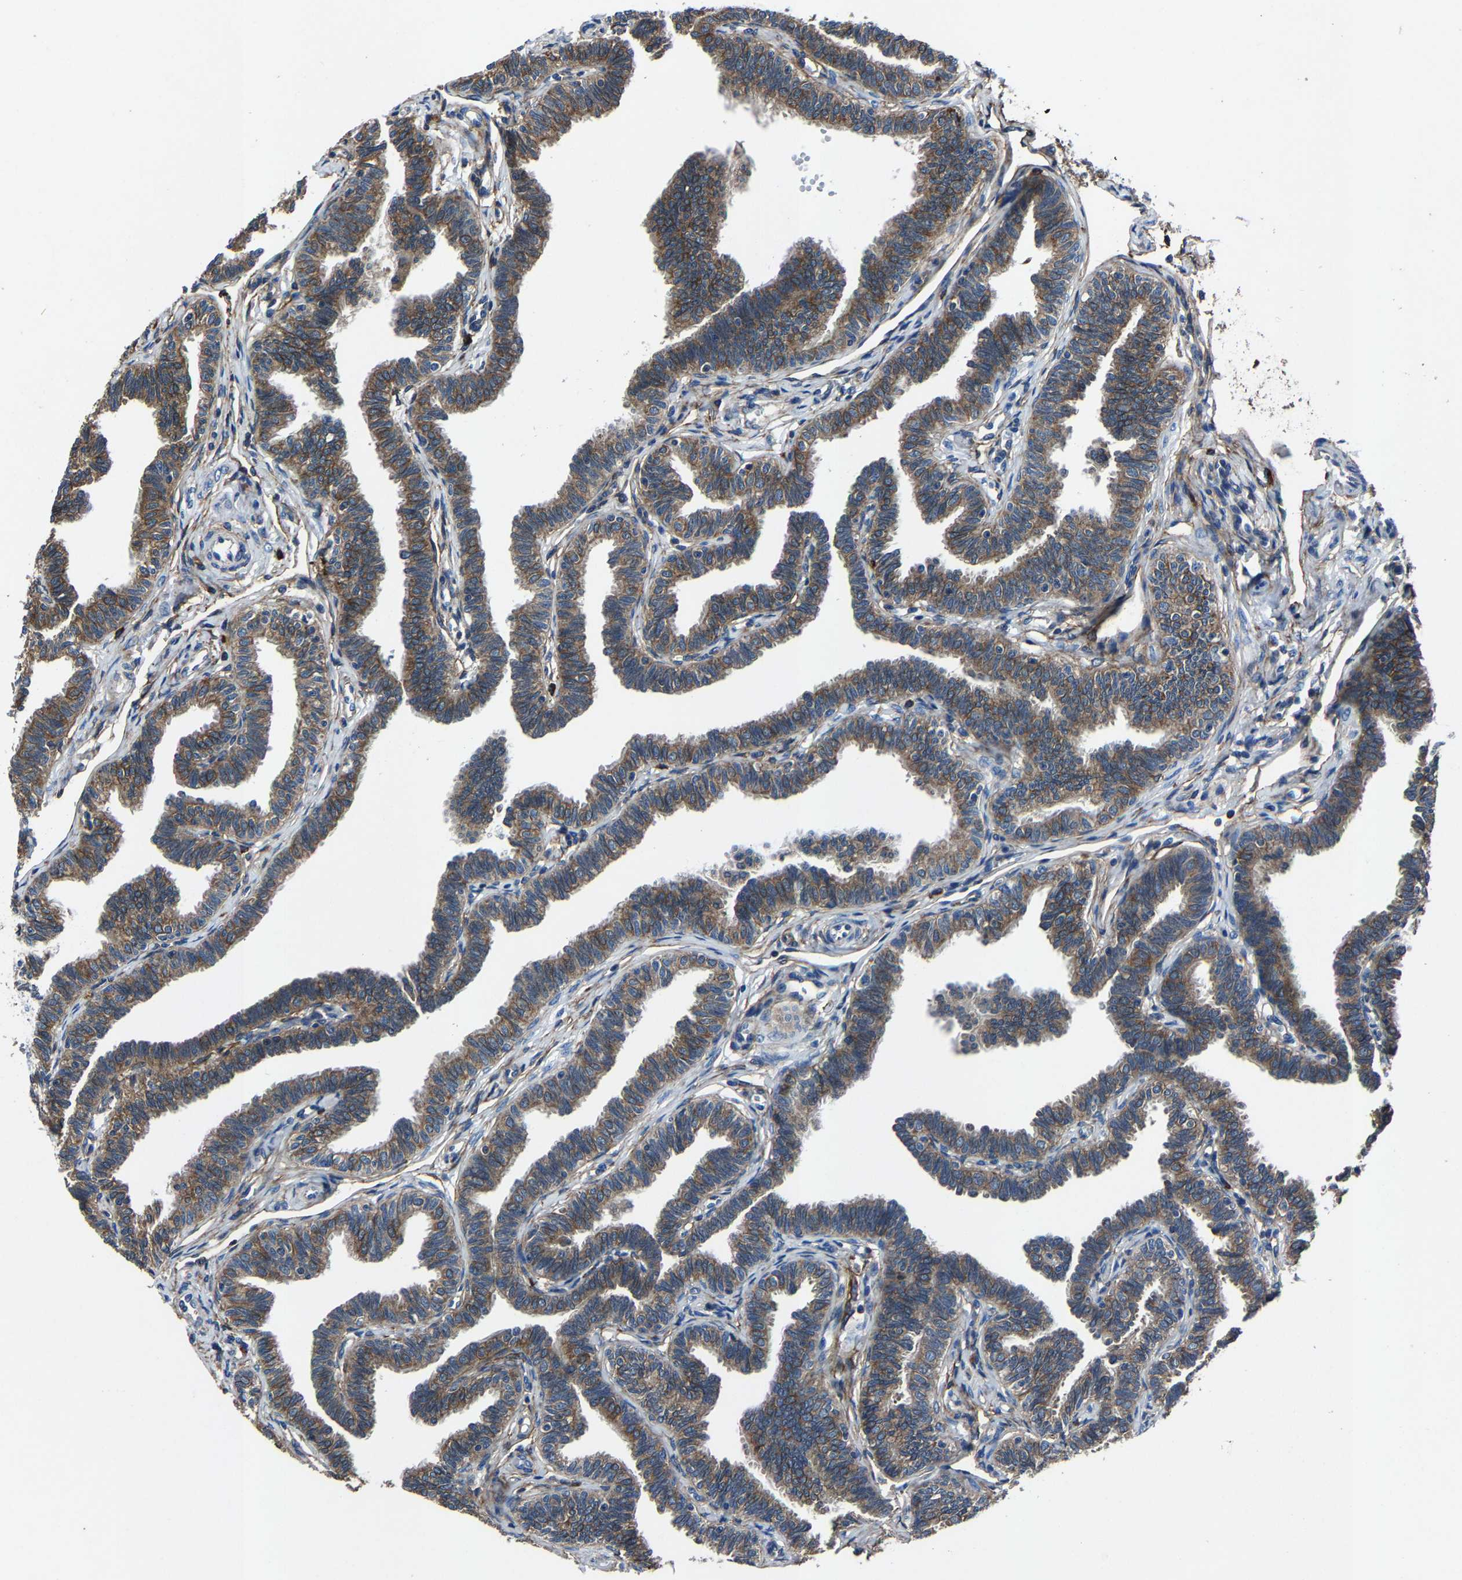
{"staining": {"intensity": "moderate", "quantity": ">75%", "location": "cytoplasmic/membranous"}, "tissue": "fallopian tube", "cell_type": "Glandular cells", "image_type": "normal", "snomed": [{"axis": "morphology", "description": "Normal tissue, NOS"}, {"axis": "topography", "description": "Fallopian tube"}, {"axis": "topography", "description": "Ovary"}], "caption": "High-power microscopy captured an IHC photomicrograph of benign fallopian tube, revealing moderate cytoplasmic/membranous staining in about >75% of glandular cells. Nuclei are stained in blue.", "gene": "KIAA1958", "patient": {"sex": "female", "age": 23}}